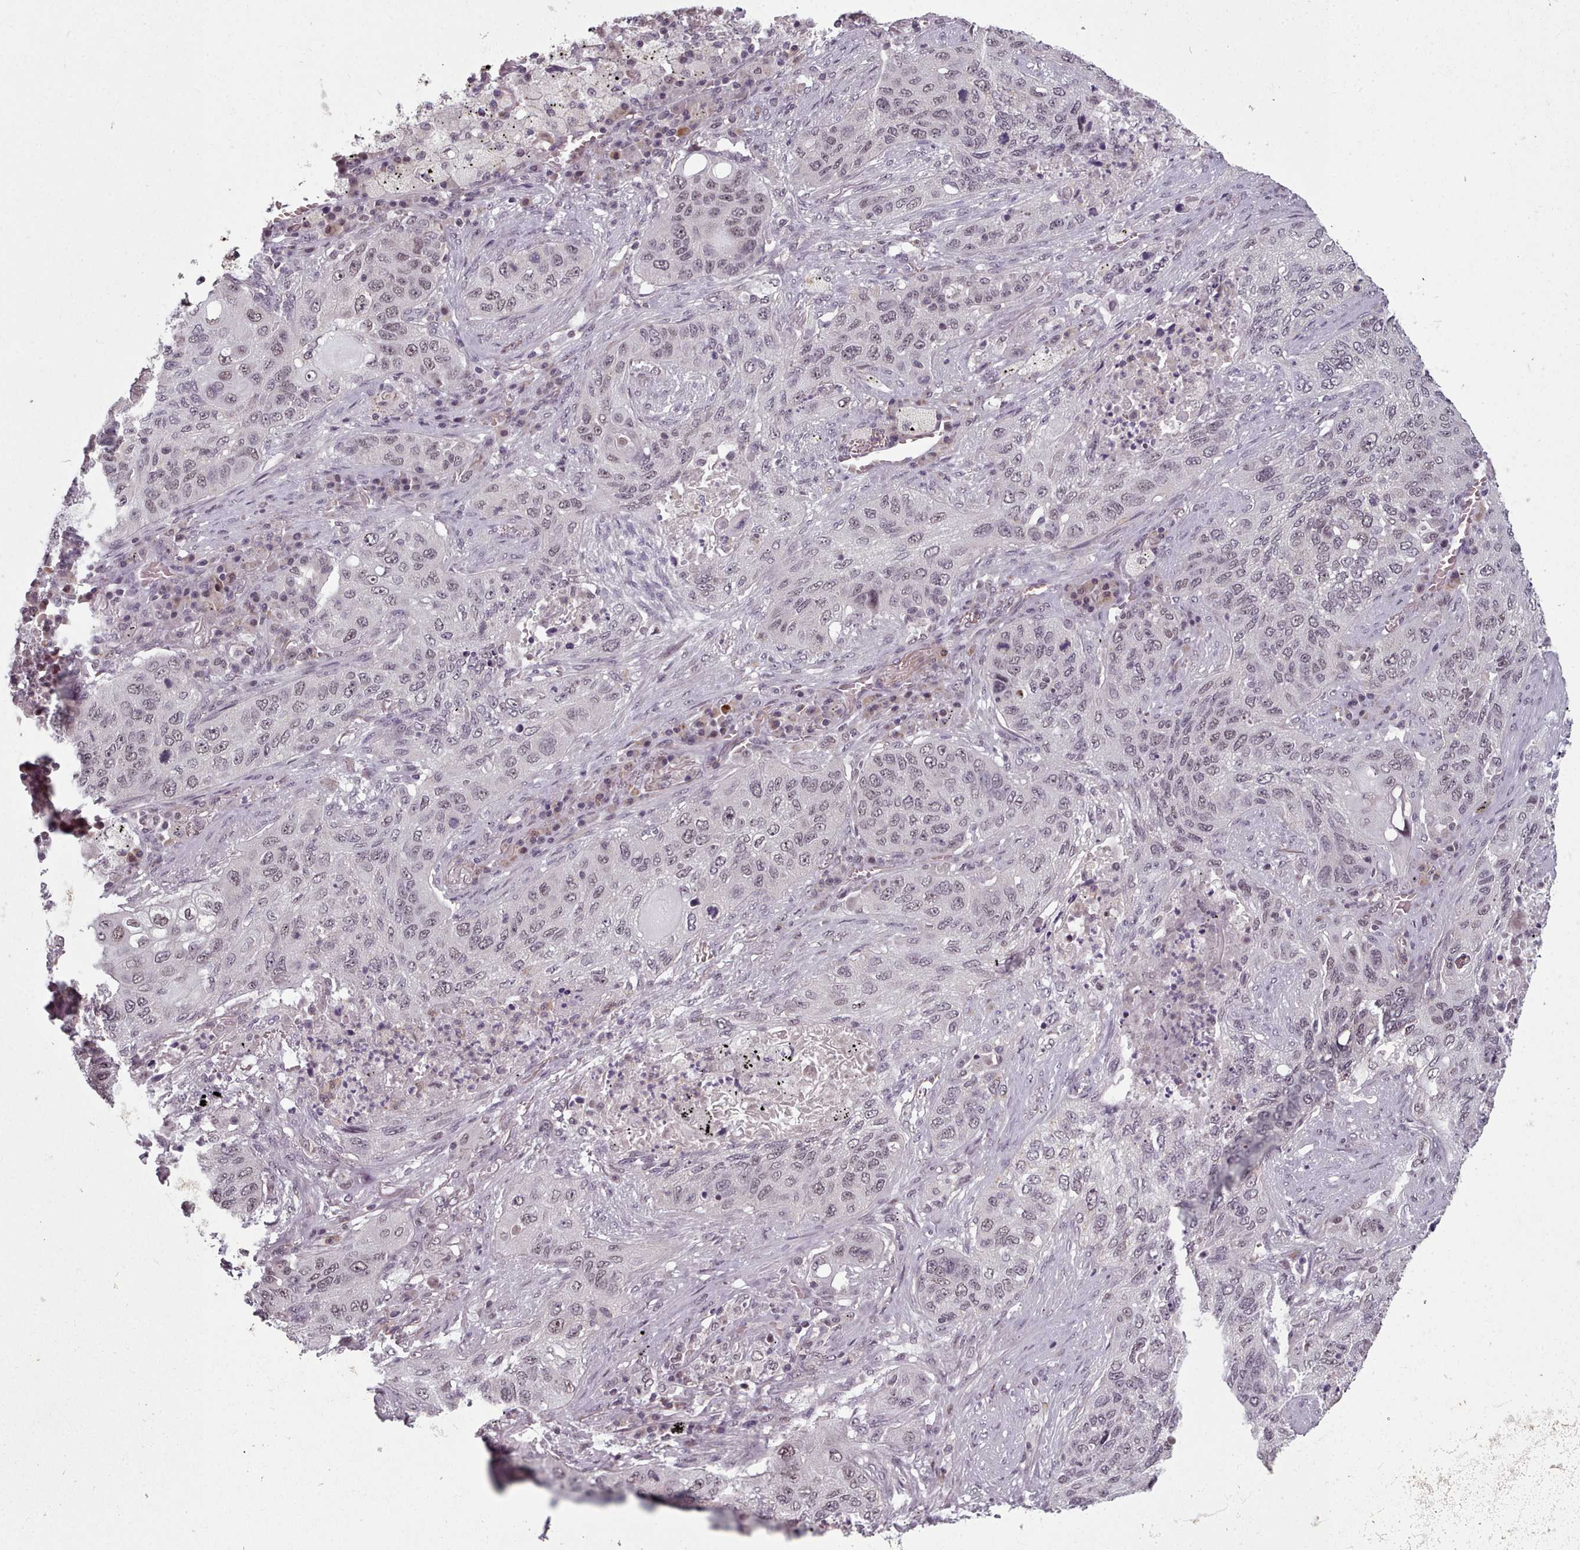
{"staining": {"intensity": "weak", "quantity": "25%-75%", "location": "nuclear"}, "tissue": "lung cancer", "cell_type": "Tumor cells", "image_type": "cancer", "snomed": [{"axis": "morphology", "description": "Squamous cell carcinoma, NOS"}, {"axis": "topography", "description": "Lung"}], "caption": "Immunohistochemistry (IHC) histopathology image of neoplastic tissue: lung squamous cell carcinoma stained using immunohistochemistry (IHC) exhibits low levels of weak protein expression localized specifically in the nuclear of tumor cells, appearing as a nuclear brown color.", "gene": "SRSF9", "patient": {"sex": "female", "age": 63}}